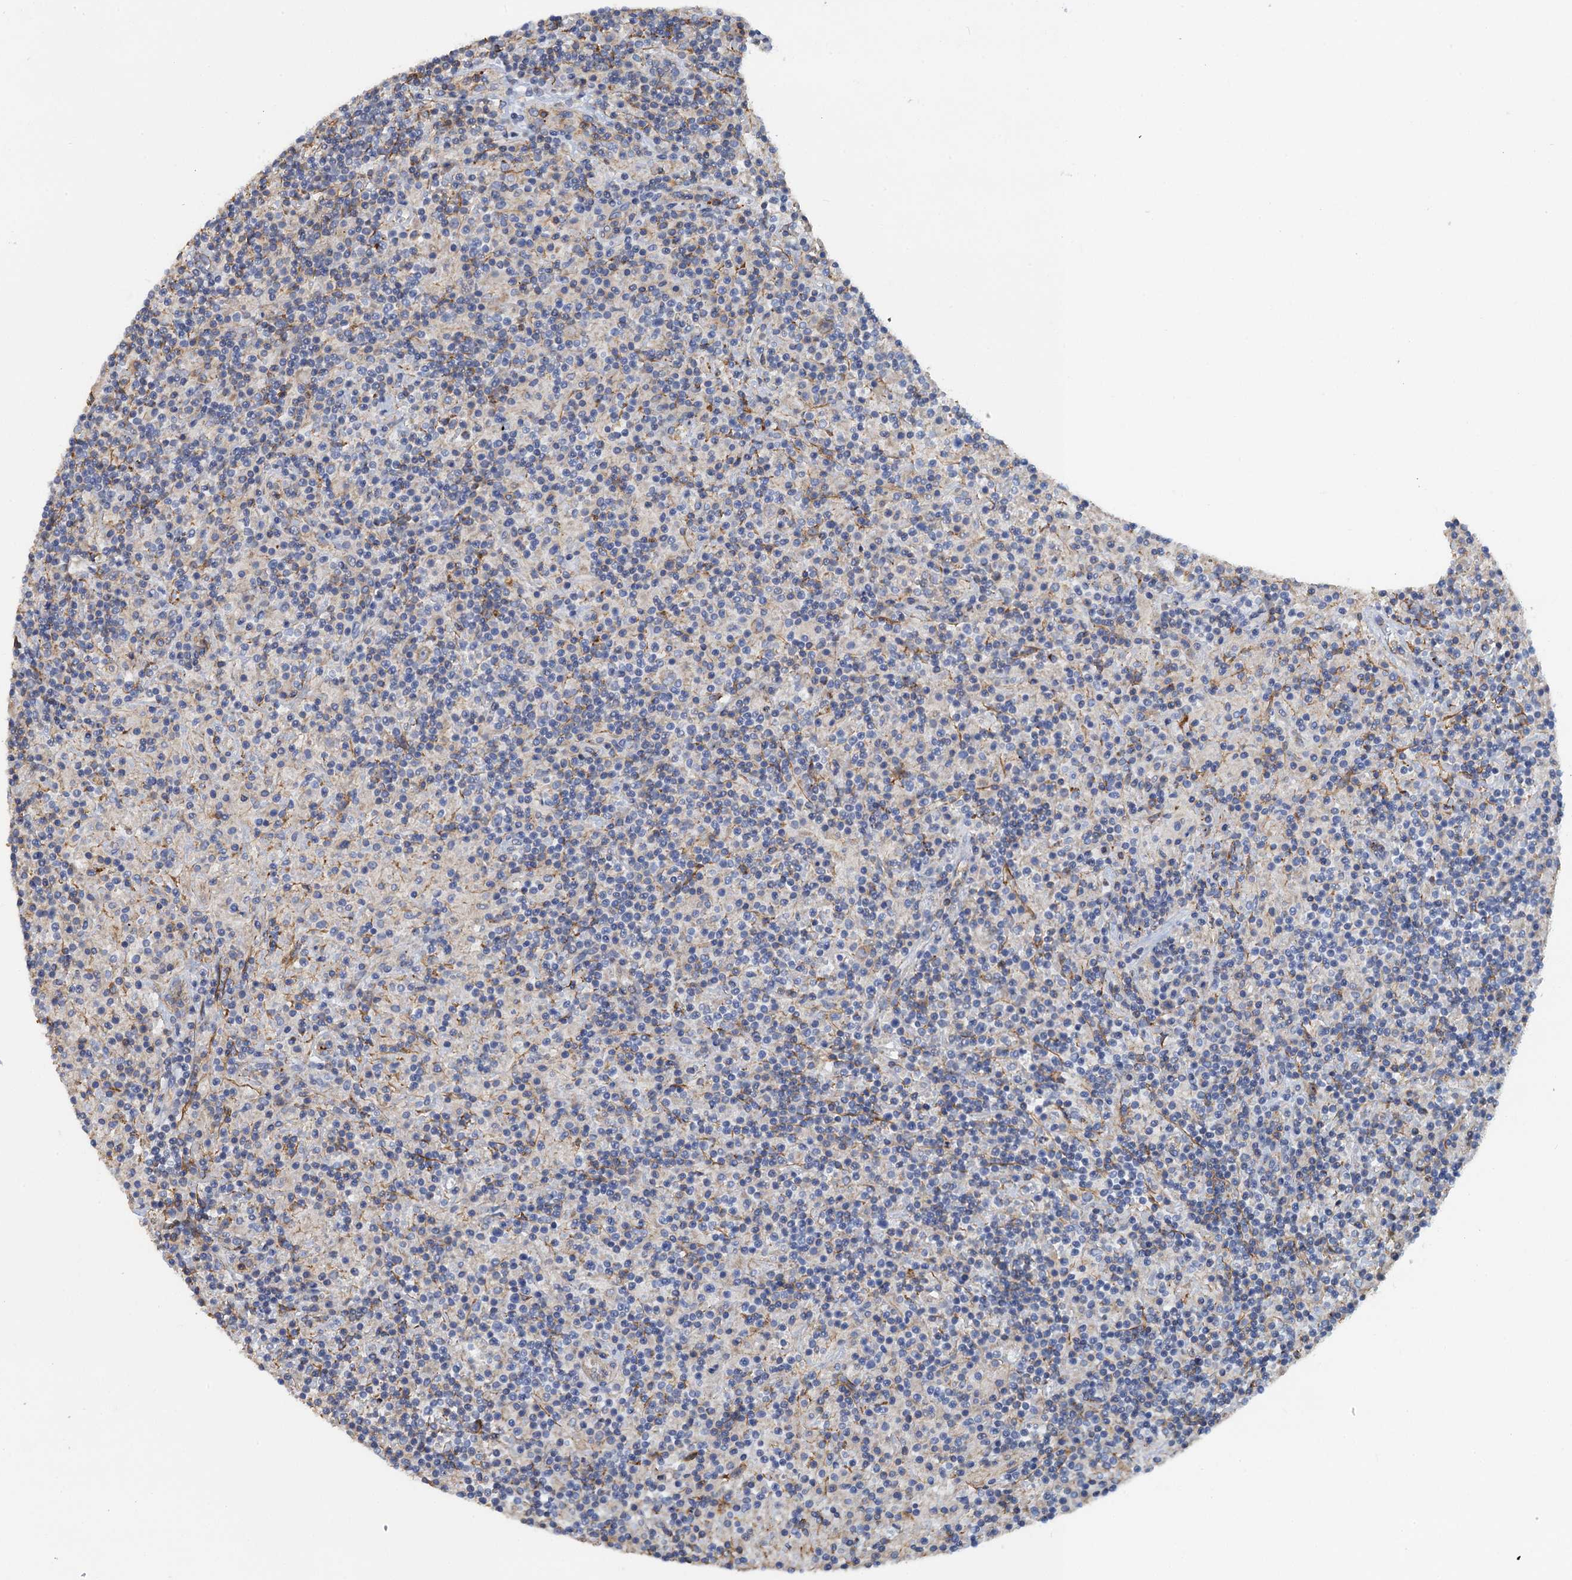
{"staining": {"intensity": "weak", "quantity": "25%-75%", "location": "cytoplasmic/membranous"}, "tissue": "lymphoma", "cell_type": "Tumor cells", "image_type": "cancer", "snomed": [{"axis": "morphology", "description": "Hodgkin's disease, NOS"}, {"axis": "topography", "description": "Lymph node"}], "caption": "Lymphoma stained for a protein (brown) exhibits weak cytoplasmic/membranous positive expression in about 25%-75% of tumor cells.", "gene": "GCSH", "patient": {"sex": "male", "age": 70}}